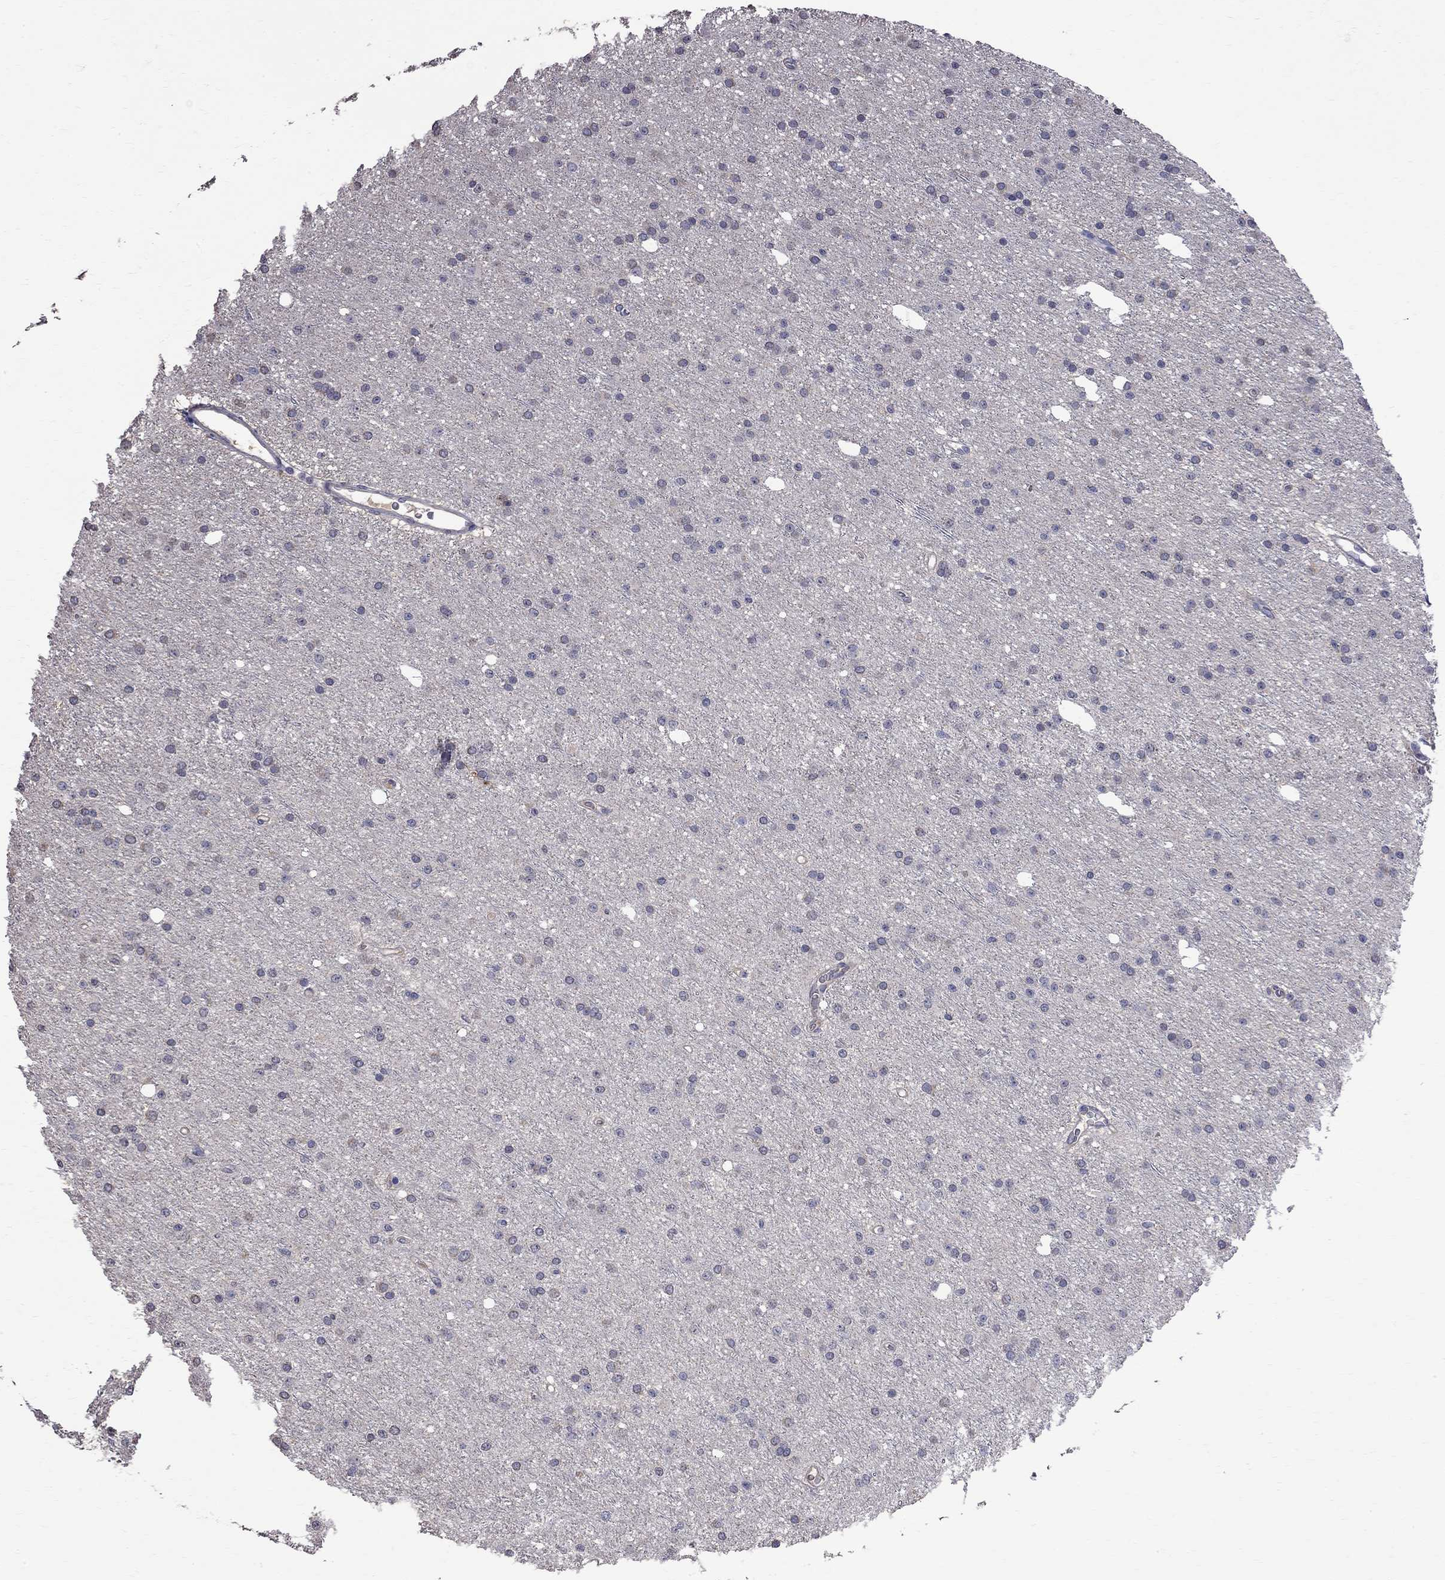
{"staining": {"intensity": "negative", "quantity": "none", "location": "none"}, "tissue": "glioma", "cell_type": "Tumor cells", "image_type": "cancer", "snomed": [{"axis": "morphology", "description": "Glioma, malignant, Low grade"}, {"axis": "topography", "description": "Brain"}], "caption": "The histopathology image exhibits no significant staining in tumor cells of malignant glioma (low-grade).", "gene": "CKAP2", "patient": {"sex": "male", "age": 27}}